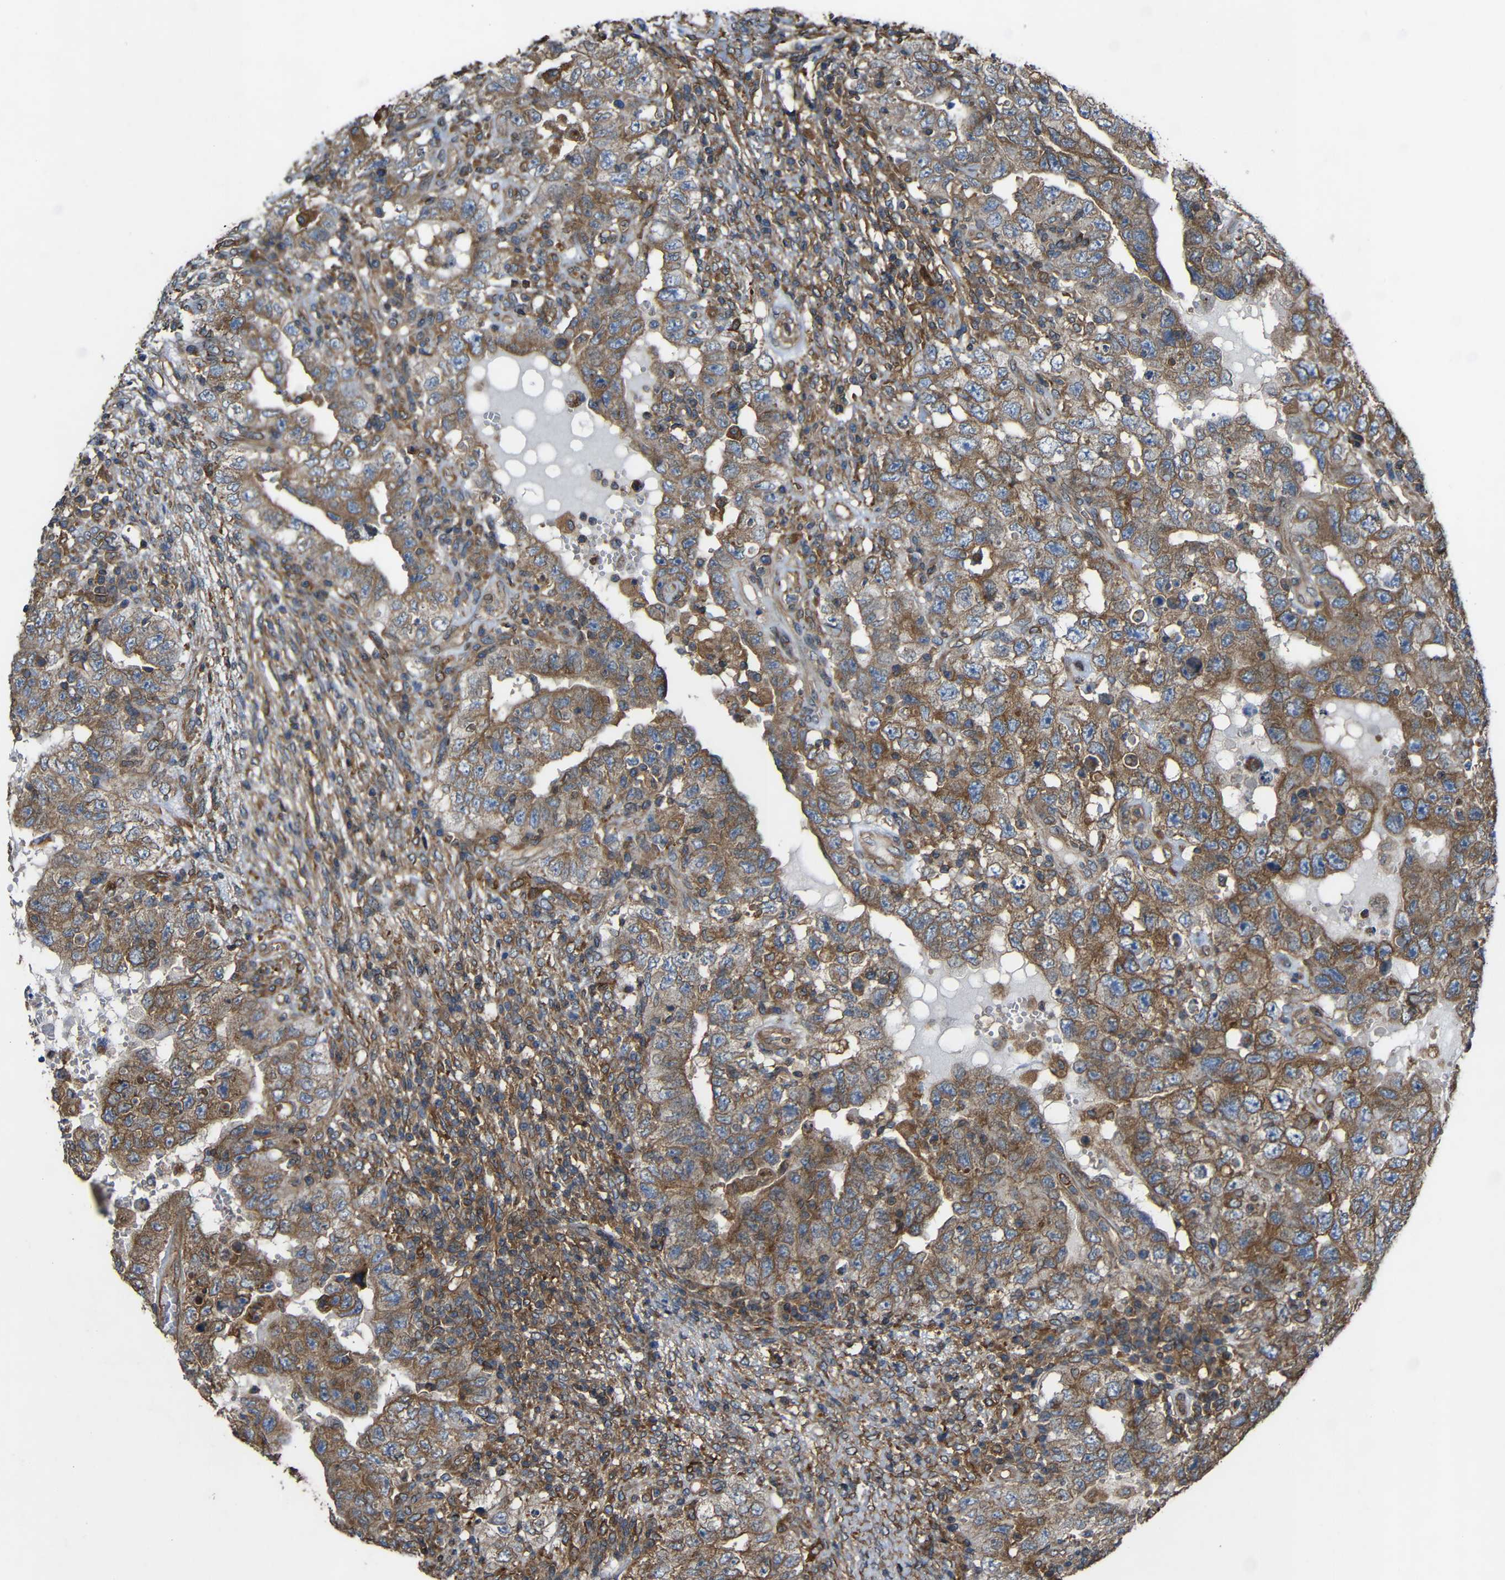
{"staining": {"intensity": "moderate", "quantity": ">75%", "location": "cytoplasmic/membranous"}, "tissue": "testis cancer", "cell_type": "Tumor cells", "image_type": "cancer", "snomed": [{"axis": "morphology", "description": "Carcinoma, Embryonal, NOS"}, {"axis": "topography", "description": "Testis"}], "caption": "This is an image of immunohistochemistry staining of testis cancer (embryonal carcinoma), which shows moderate staining in the cytoplasmic/membranous of tumor cells.", "gene": "TREM2", "patient": {"sex": "male", "age": 26}}